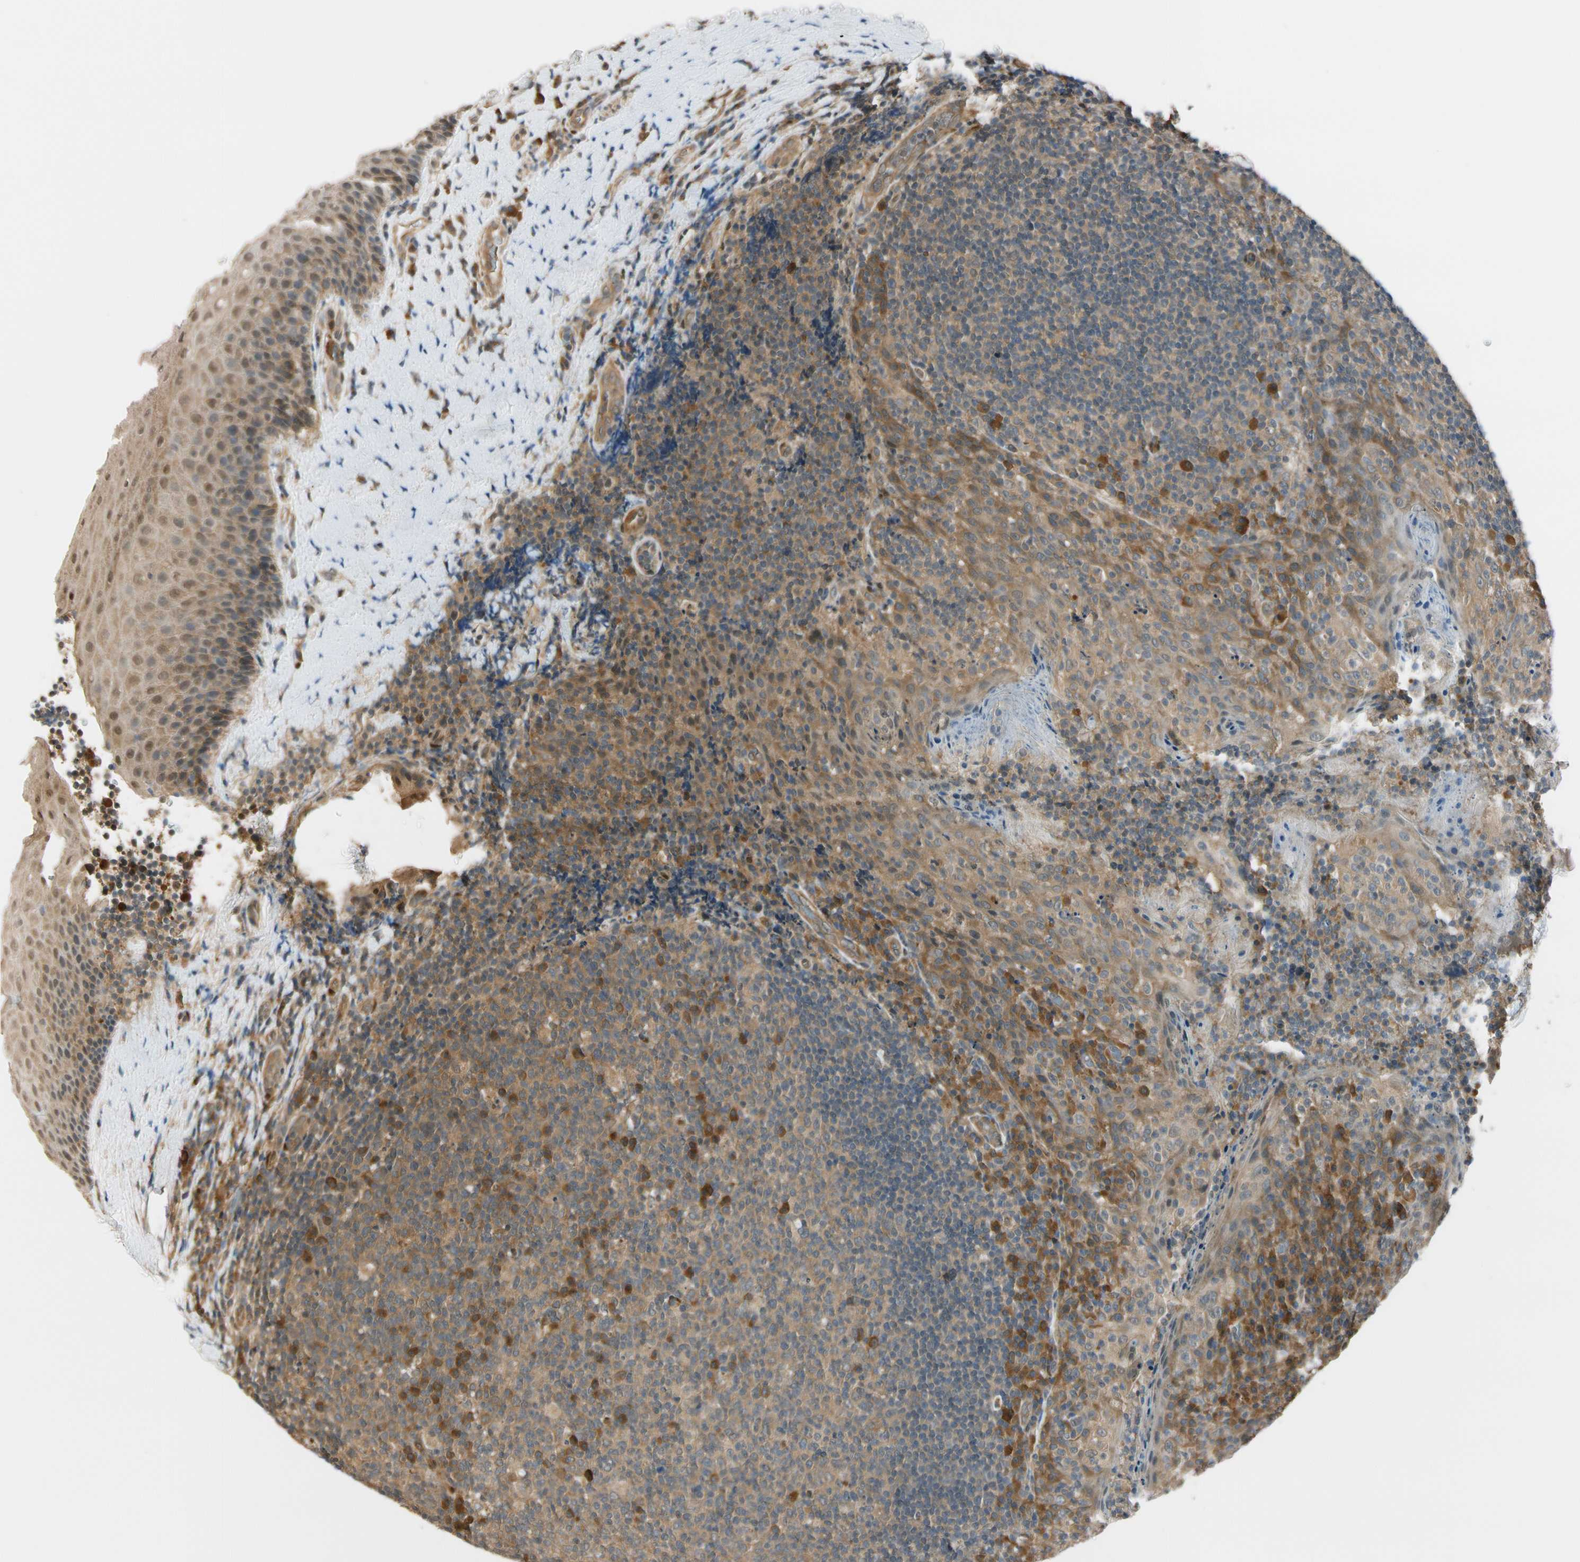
{"staining": {"intensity": "strong", "quantity": "<25%", "location": "cytoplasmic/membranous"}, "tissue": "tonsil", "cell_type": "Germinal center cells", "image_type": "normal", "snomed": [{"axis": "morphology", "description": "Normal tissue, NOS"}, {"axis": "topography", "description": "Tonsil"}], "caption": "A brown stain highlights strong cytoplasmic/membranous positivity of a protein in germinal center cells of unremarkable tonsil. Nuclei are stained in blue.", "gene": "RASGRF1", "patient": {"sex": "male", "age": 17}}